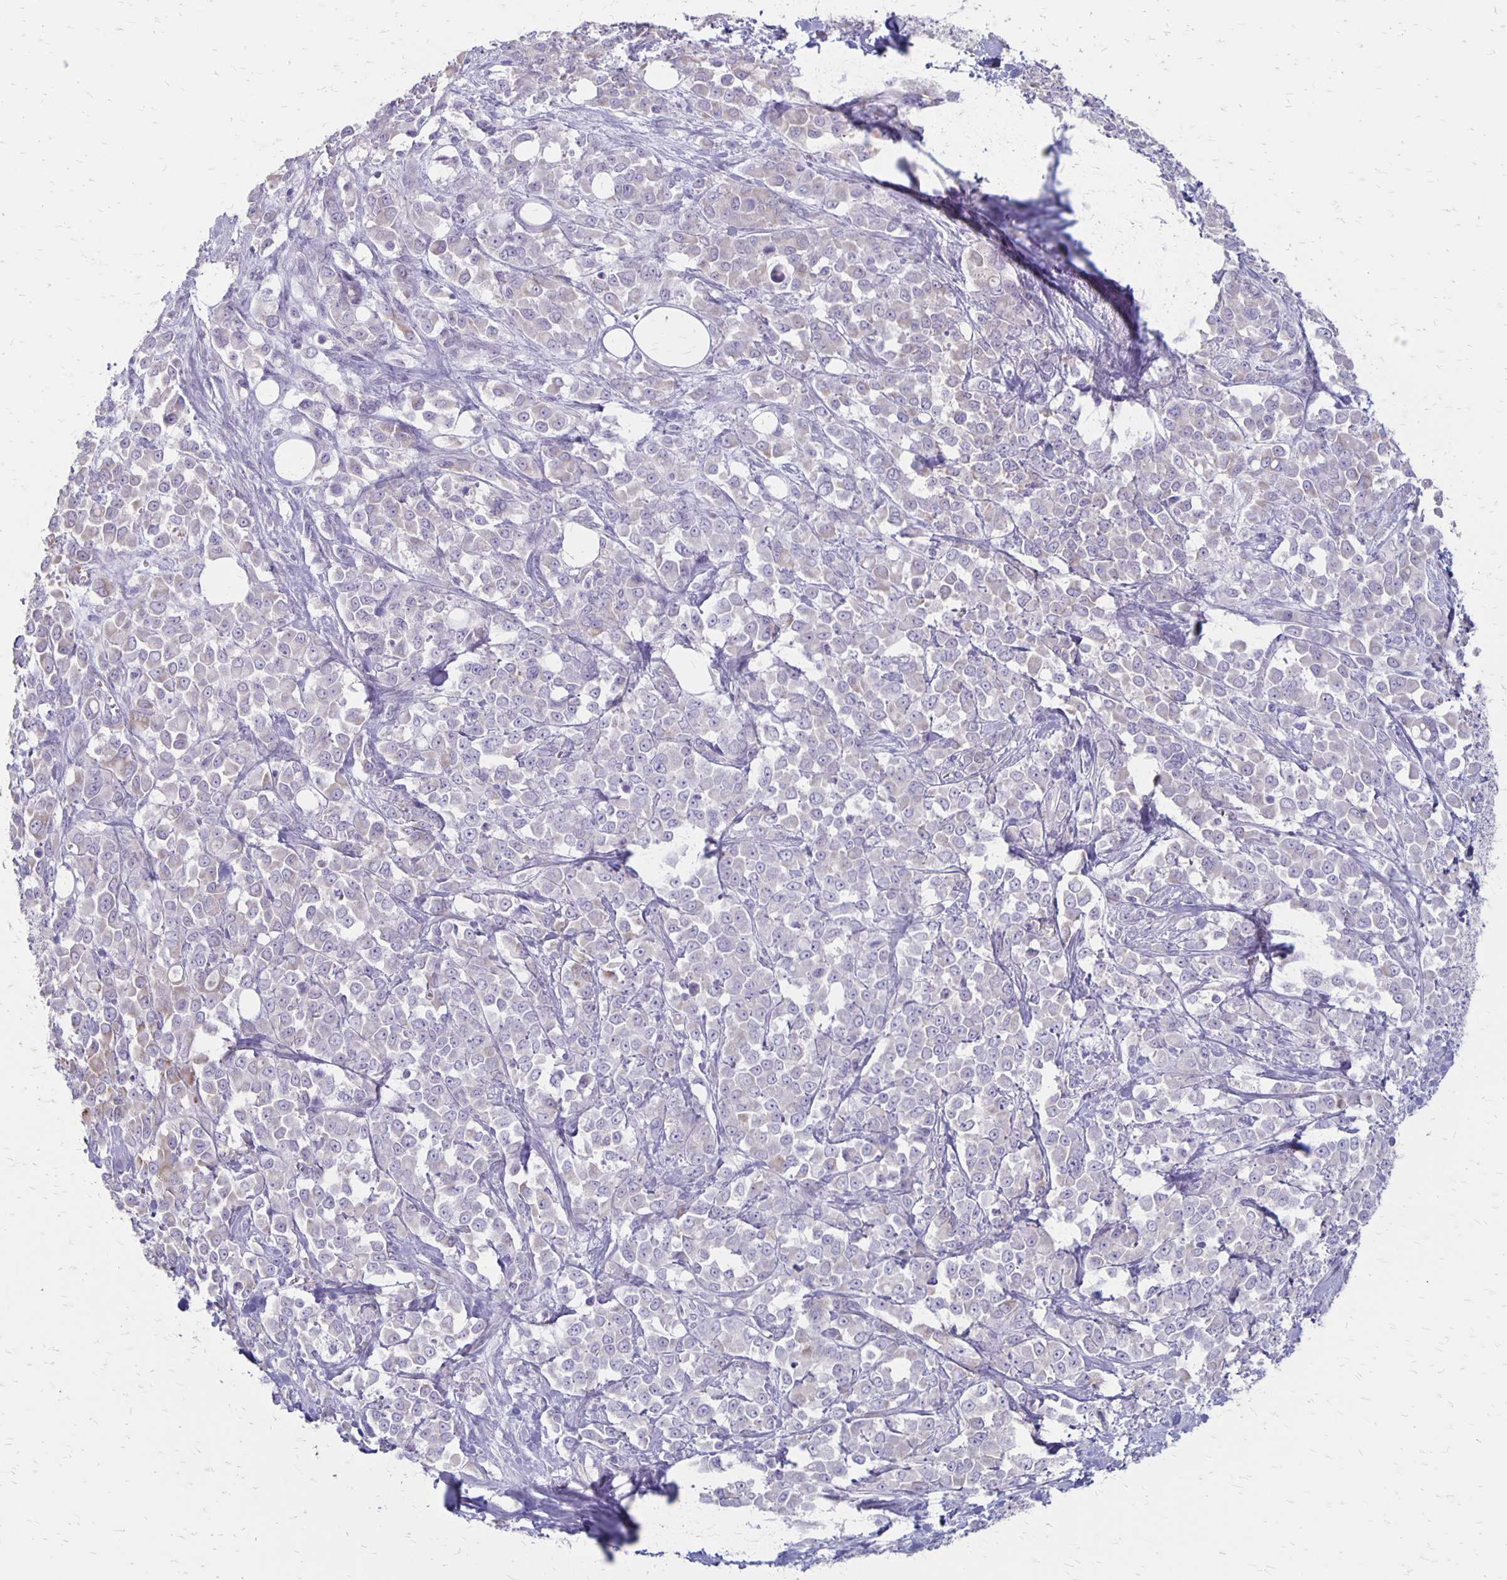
{"staining": {"intensity": "negative", "quantity": "none", "location": "none"}, "tissue": "stomach cancer", "cell_type": "Tumor cells", "image_type": "cancer", "snomed": [{"axis": "morphology", "description": "Adenocarcinoma, NOS"}, {"axis": "topography", "description": "Stomach"}], "caption": "The immunohistochemistry histopathology image has no significant staining in tumor cells of adenocarcinoma (stomach) tissue.", "gene": "HOMER1", "patient": {"sex": "female", "age": 76}}